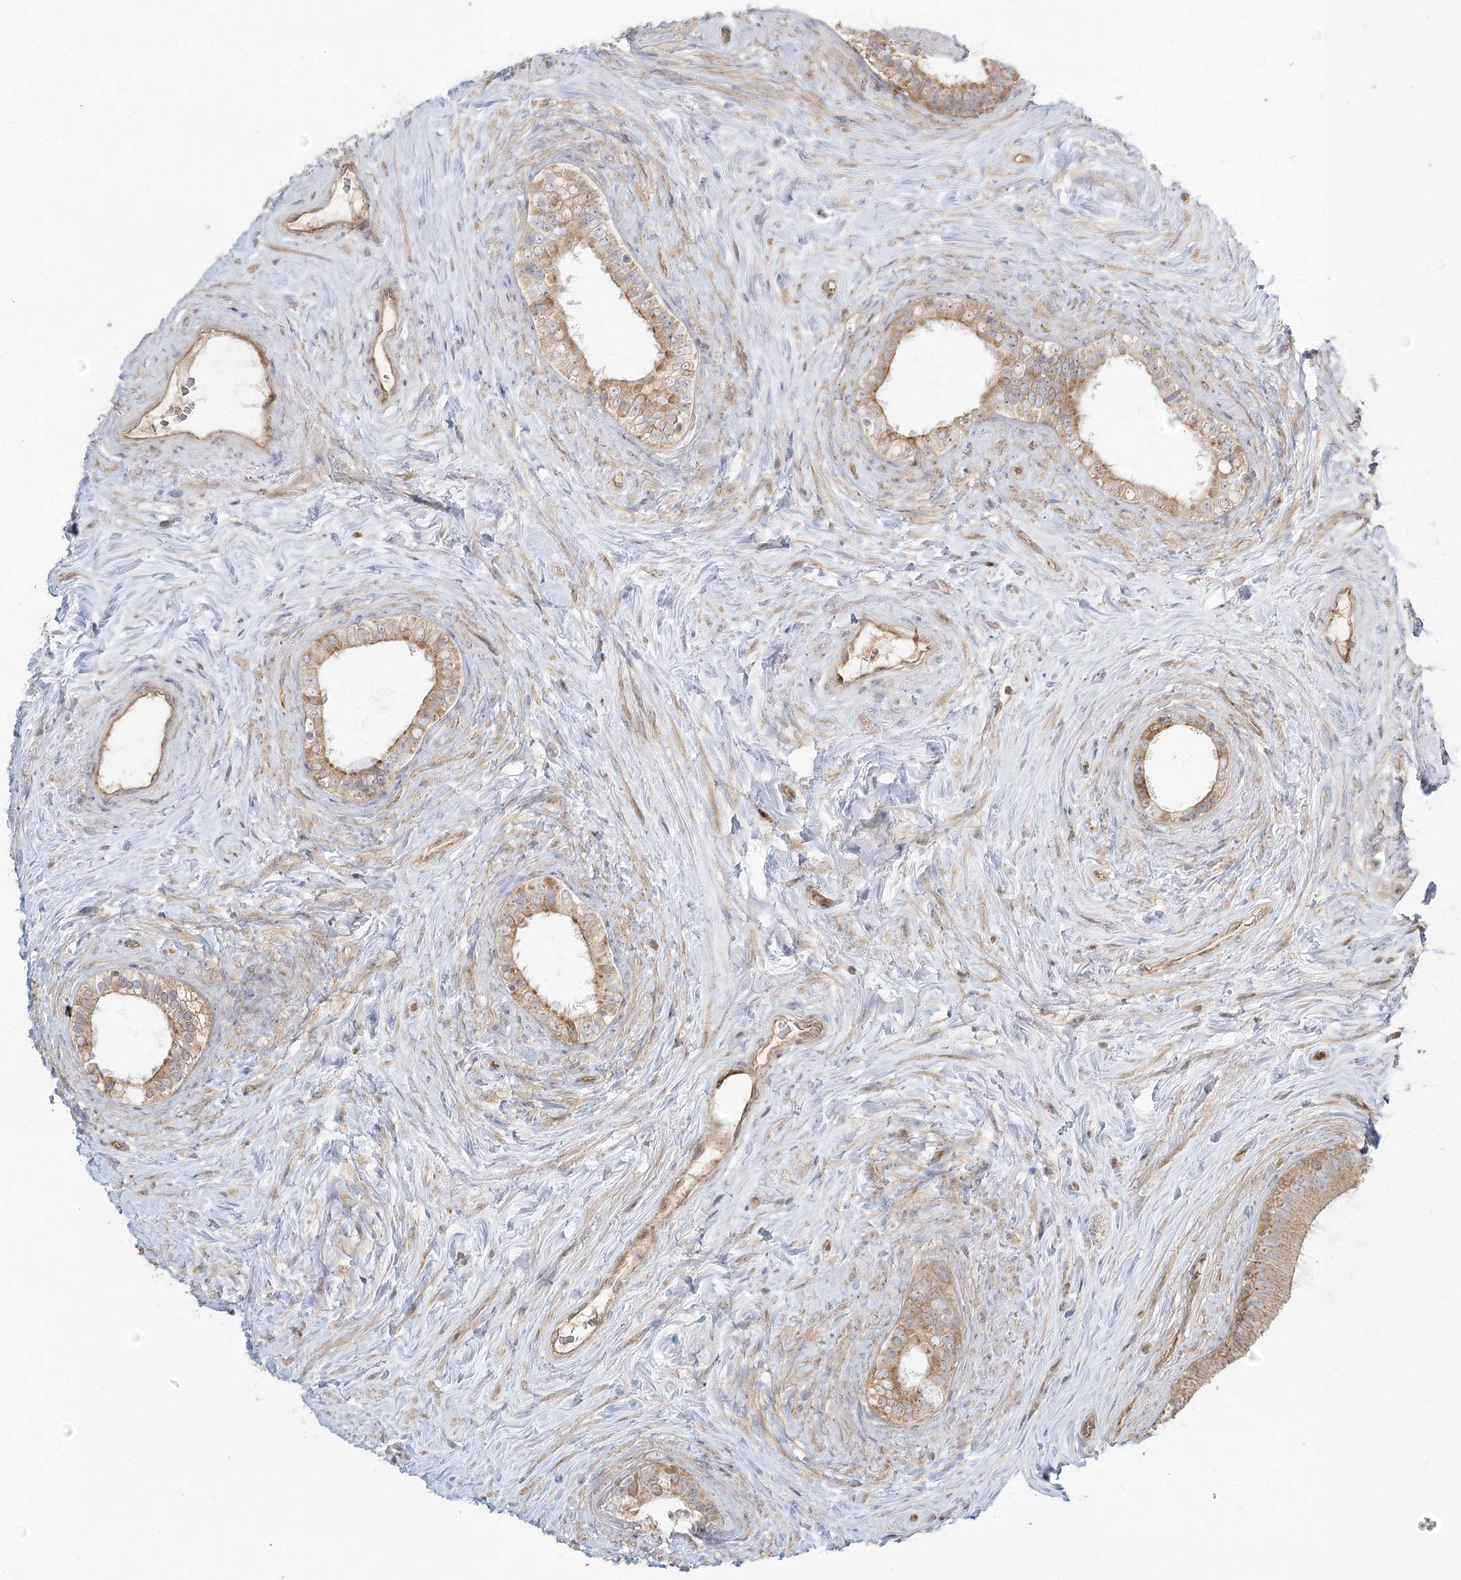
{"staining": {"intensity": "moderate", "quantity": "<25%", "location": "cytoplasmic/membranous"}, "tissue": "epididymis", "cell_type": "Glandular cells", "image_type": "normal", "snomed": [{"axis": "morphology", "description": "Normal tissue, NOS"}, {"axis": "topography", "description": "Epididymis"}], "caption": "This is a micrograph of immunohistochemistry staining of normal epididymis, which shows moderate positivity in the cytoplasmic/membranous of glandular cells.", "gene": "GUCY2C", "patient": {"sex": "male", "age": 84}}